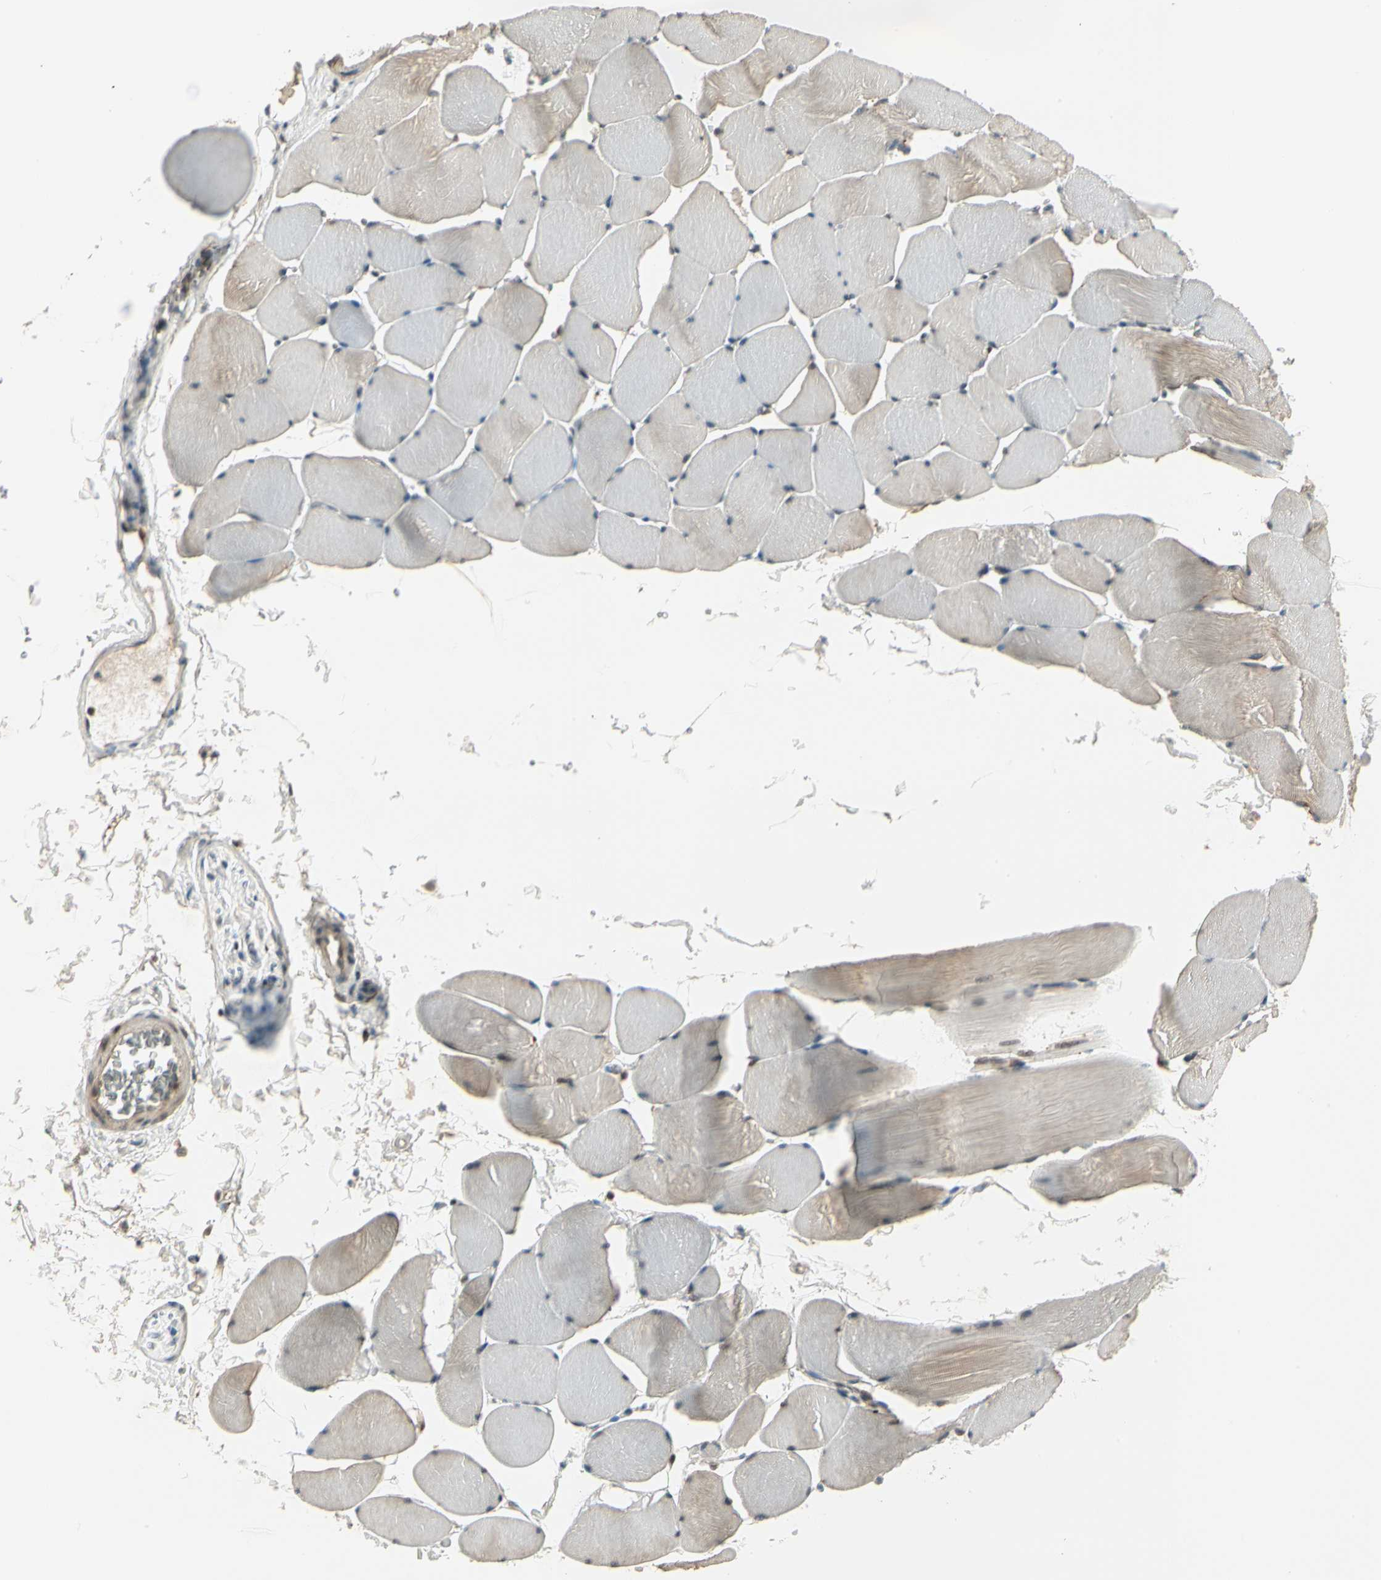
{"staining": {"intensity": "moderate", "quantity": ">75%", "location": "cytoplasmic/membranous"}, "tissue": "skeletal muscle", "cell_type": "Myocytes", "image_type": "normal", "snomed": [{"axis": "morphology", "description": "Normal tissue, NOS"}, {"axis": "topography", "description": "Skeletal muscle"}], "caption": "Immunohistochemistry (IHC) micrograph of unremarkable skeletal muscle: skeletal muscle stained using IHC displays medium levels of moderate protein expression localized specifically in the cytoplasmic/membranous of myocytes, appearing as a cytoplasmic/membranous brown color.", "gene": "GTF3A", "patient": {"sex": "male", "age": 62}}